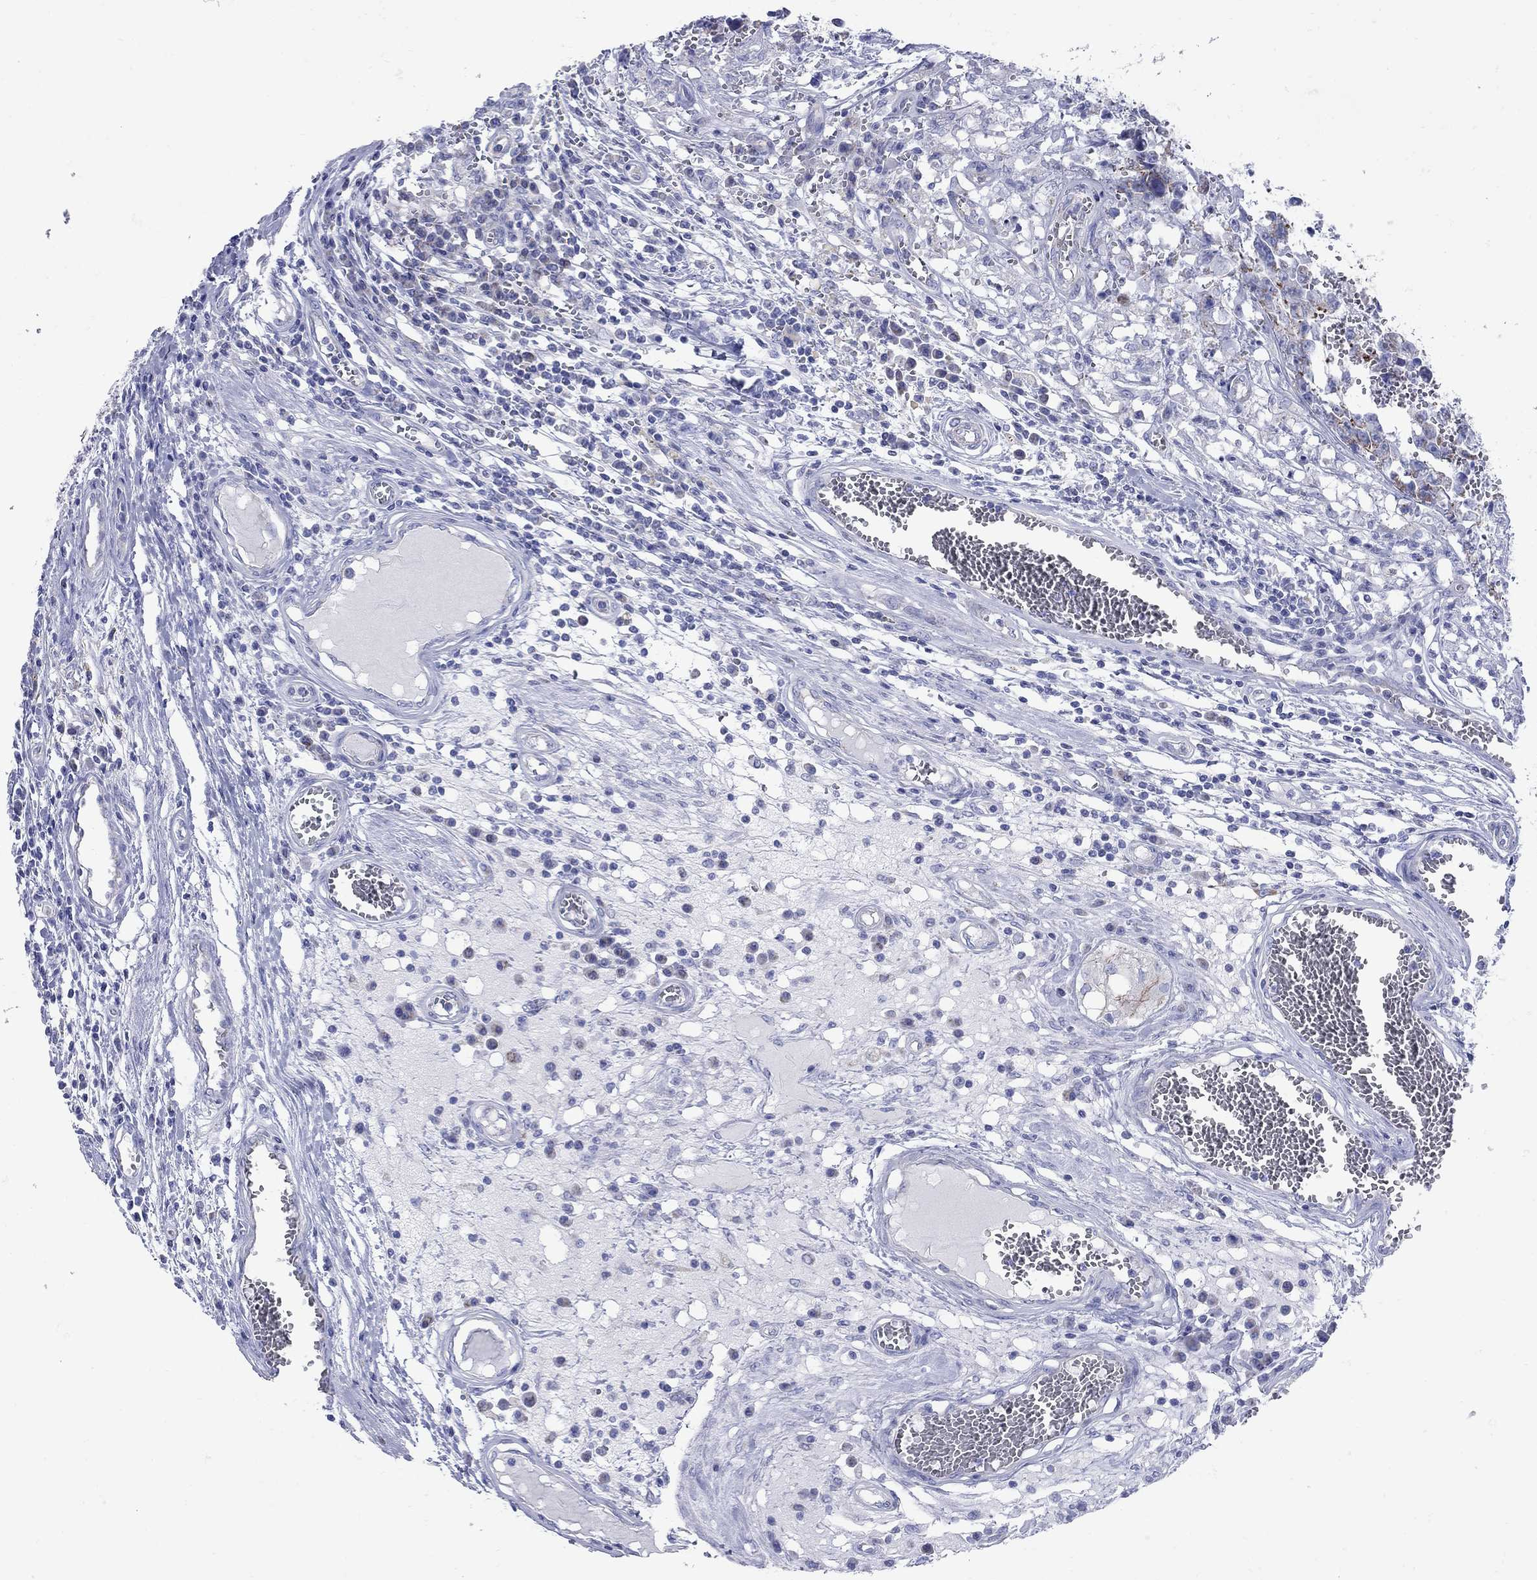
{"staining": {"intensity": "moderate", "quantity": "<25%", "location": "cytoplasmic/membranous"}, "tissue": "testis cancer", "cell_type": "Tumor cells", "image_type": "cancer", "snomed": [{"axis": "morphology", "description": "Carcinoma, Embryonal, NOS"}, {"axis": "topography", "description": "Testis"}], "caption": "IHC micrograph of neoplastic tissue: testis cancer stained using immunohistochemistry demonstrates low levels of moderate protein expression localized specifically in the cytoplasmic/membranous of tumor cells, appearing as a cytoplasmic/membranous brown color.", "gene": "PDZD3", "patient": {"sex": "male", "age": 36}}